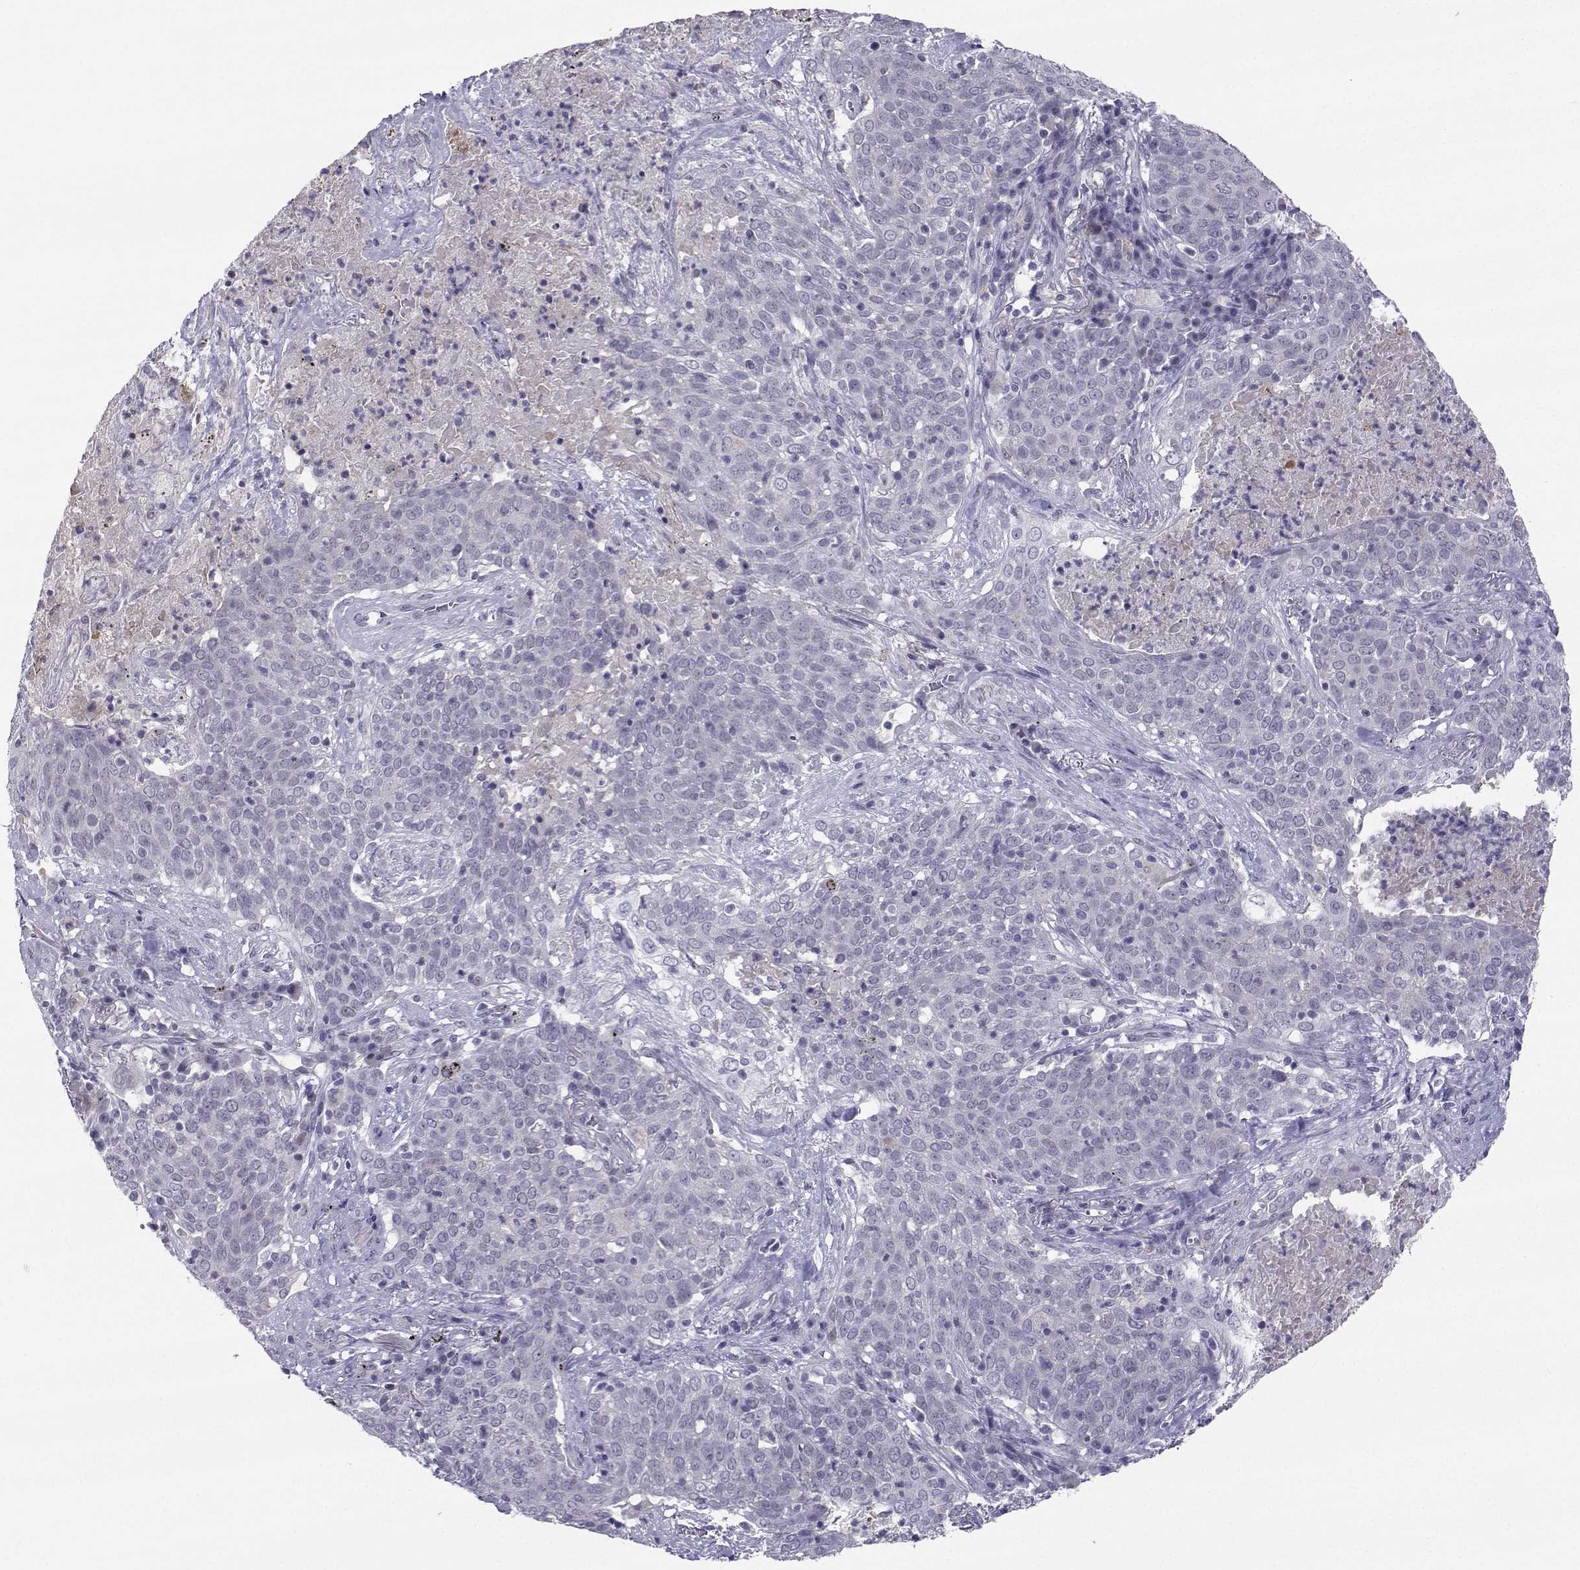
{"staining": {"intensity": "negative", "quantity": "none", "location": "none"}, "tissue": "lung cancer", "cell_type": "Tumor cells", "image_type": "cancer", "snomed": [{"axis": "morphology", "description": "Squamous cell carcinoma, NOS"}, {"axis": "topography", "description": "Lung"}], "caption": "Immunohistochemistry (IHC) micrograph of human lung cancer stained for a protein (brown), which exhibits no positivity in tumor cells.", "gene": "LHX1", "patient": {"sex": "male", "age": 82}}